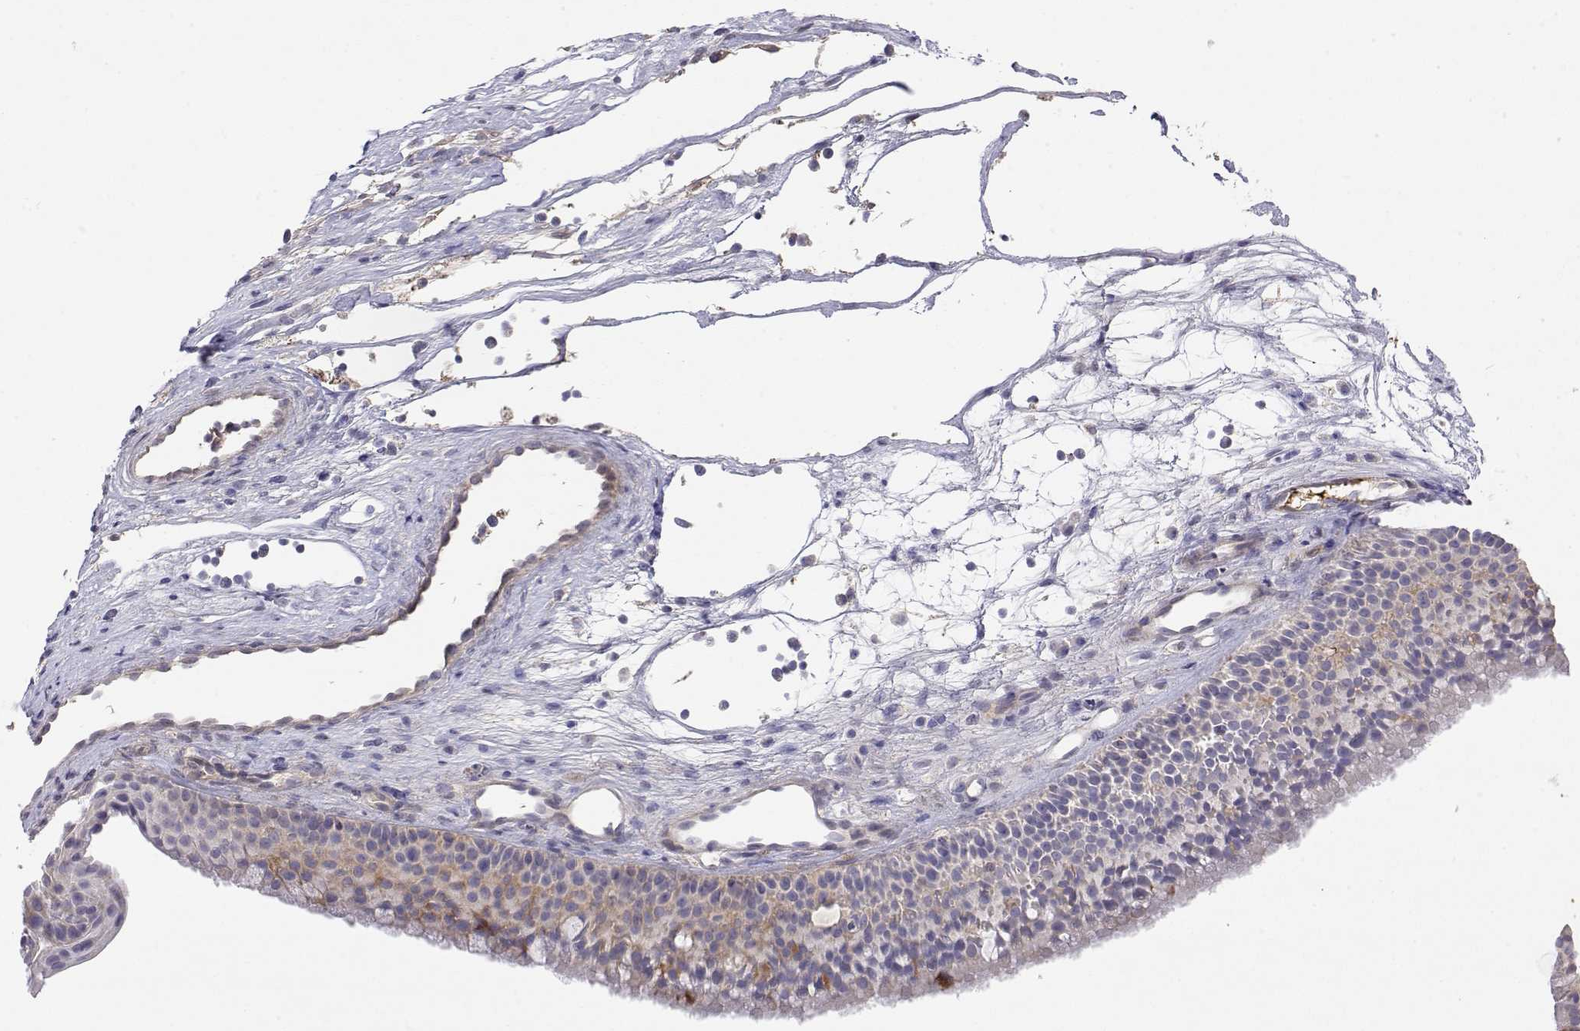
{"staining": {"intensity": "weak", "quantity": "25%-75%", "location": "cytoplasmic/membranous"}, "tissue": "nasopharynx", "cell_type": "Respiratory epithelial cells", "image_type": "normal", "snomed": [{"axis": "morphology", "description": "Normal tissue, NOS"}, {"axis": "topography", "description": "Nasopharynx"}], "caption": "A photomicrograph of nasopharynx stained for a protein shows weak cytoplasmic/membranous brown staining in respiratory epithelial cells. The protein of interest is stained brown, and the nuclei are stained in blue (DAB IHC with brightfield microscopy, high magnification).", "gene": "GGACT", "patient": {"sex": "male", "age": 68}}